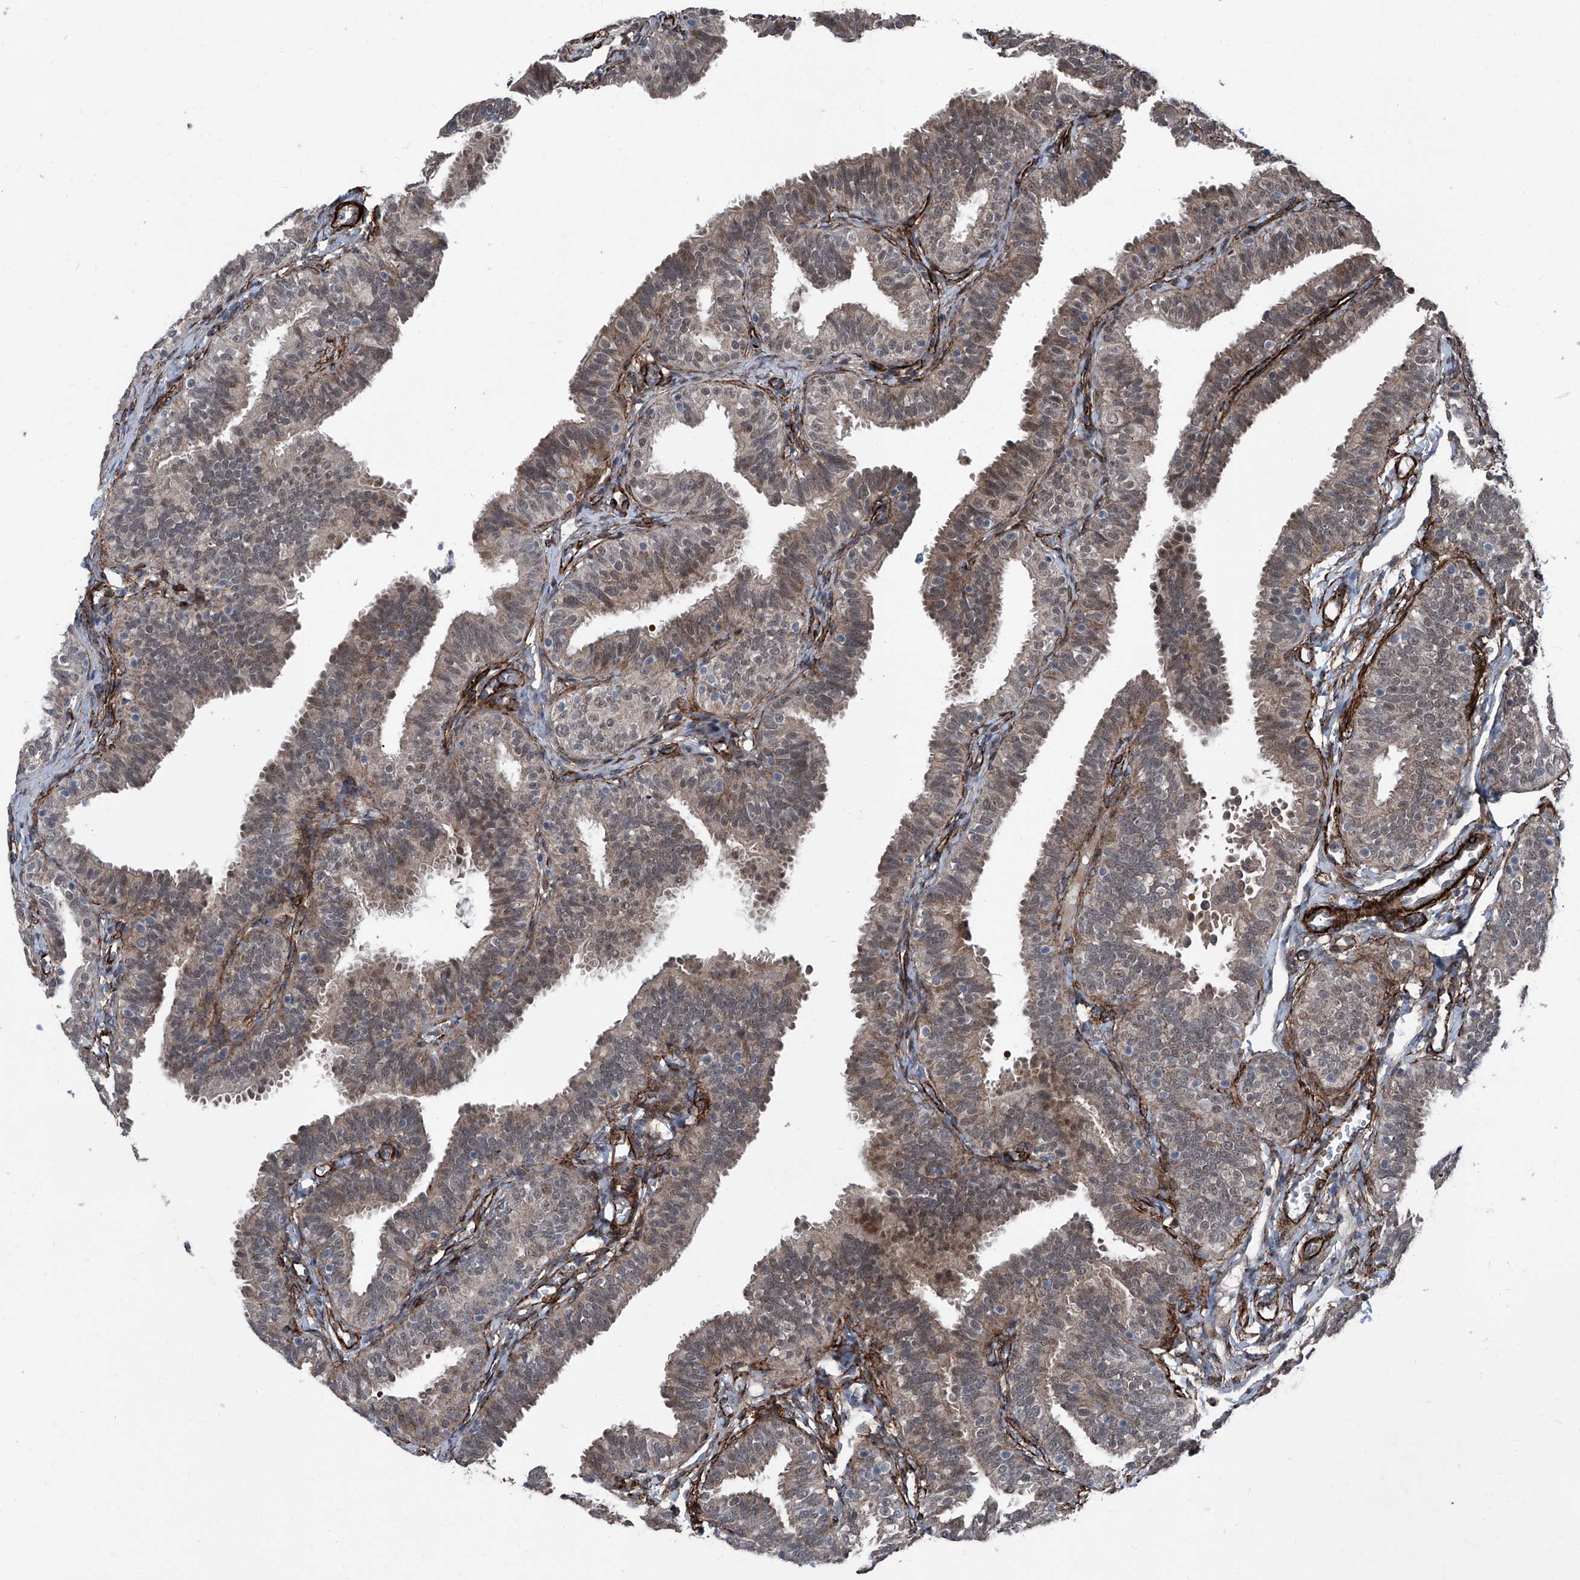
{"staining": {"intensity": "weak", "quantity": "25%-75%", "location": "cytoplasmic/membranous,nuclear"}, "tissue": "fallopian tube", "cell_type": "Glandular cells", "image_type": "normal", "snomed": [{"axis": "morphology", "description": "Normal tissue, NOS"}, {"axis": "topography", "description": "Fallopian tube"}], "caption": "Protein staining of normal fallopian tube exhibits weak cytoplasmic/membranous,nuclear positivity in approximately 25%-75% of glandular cells.", "gene": "COA7", "patient": {"sex": "female", "age": 35}}